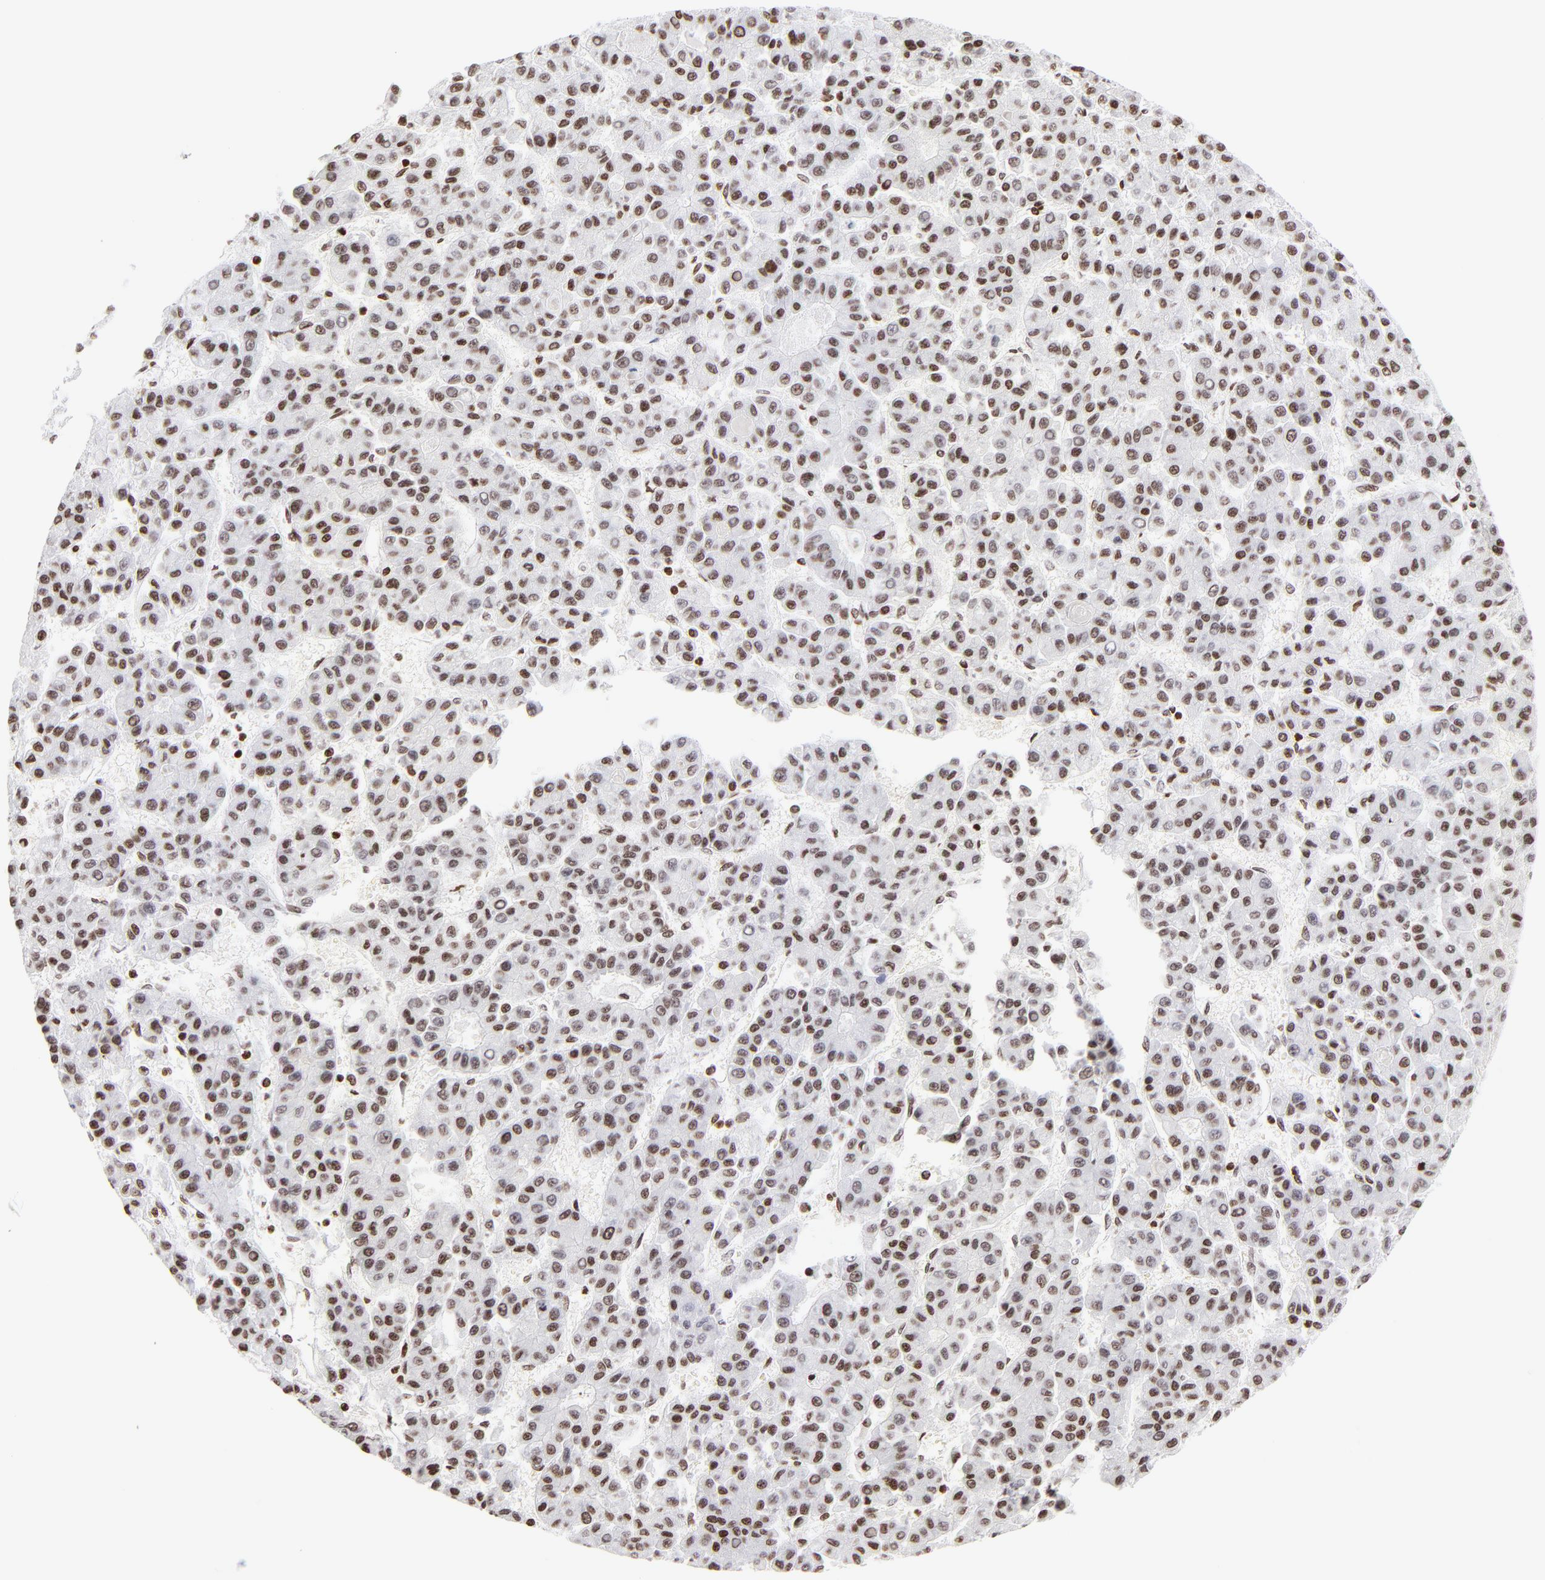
{"staining": {"intensity": "strong", "quantity": ">75%", "location": "nuclear"}, "tissue": "liver cancer", "cell_type": "Tumor cells", "image_type": "cancer", "snomed": [{"axis": "morphology", "description": "Carcinoma, Hepatocellular, NOS"}, {"axis": "topography", "description": "Liver"}], "caption": "Human hepatocellular carcinoma (liver) stained with a brown dye displays strong nuclear positive staining in about >75% of tumor cells.", "gene": "RTL4", "patient": {"sex": "male", "age": 70}}